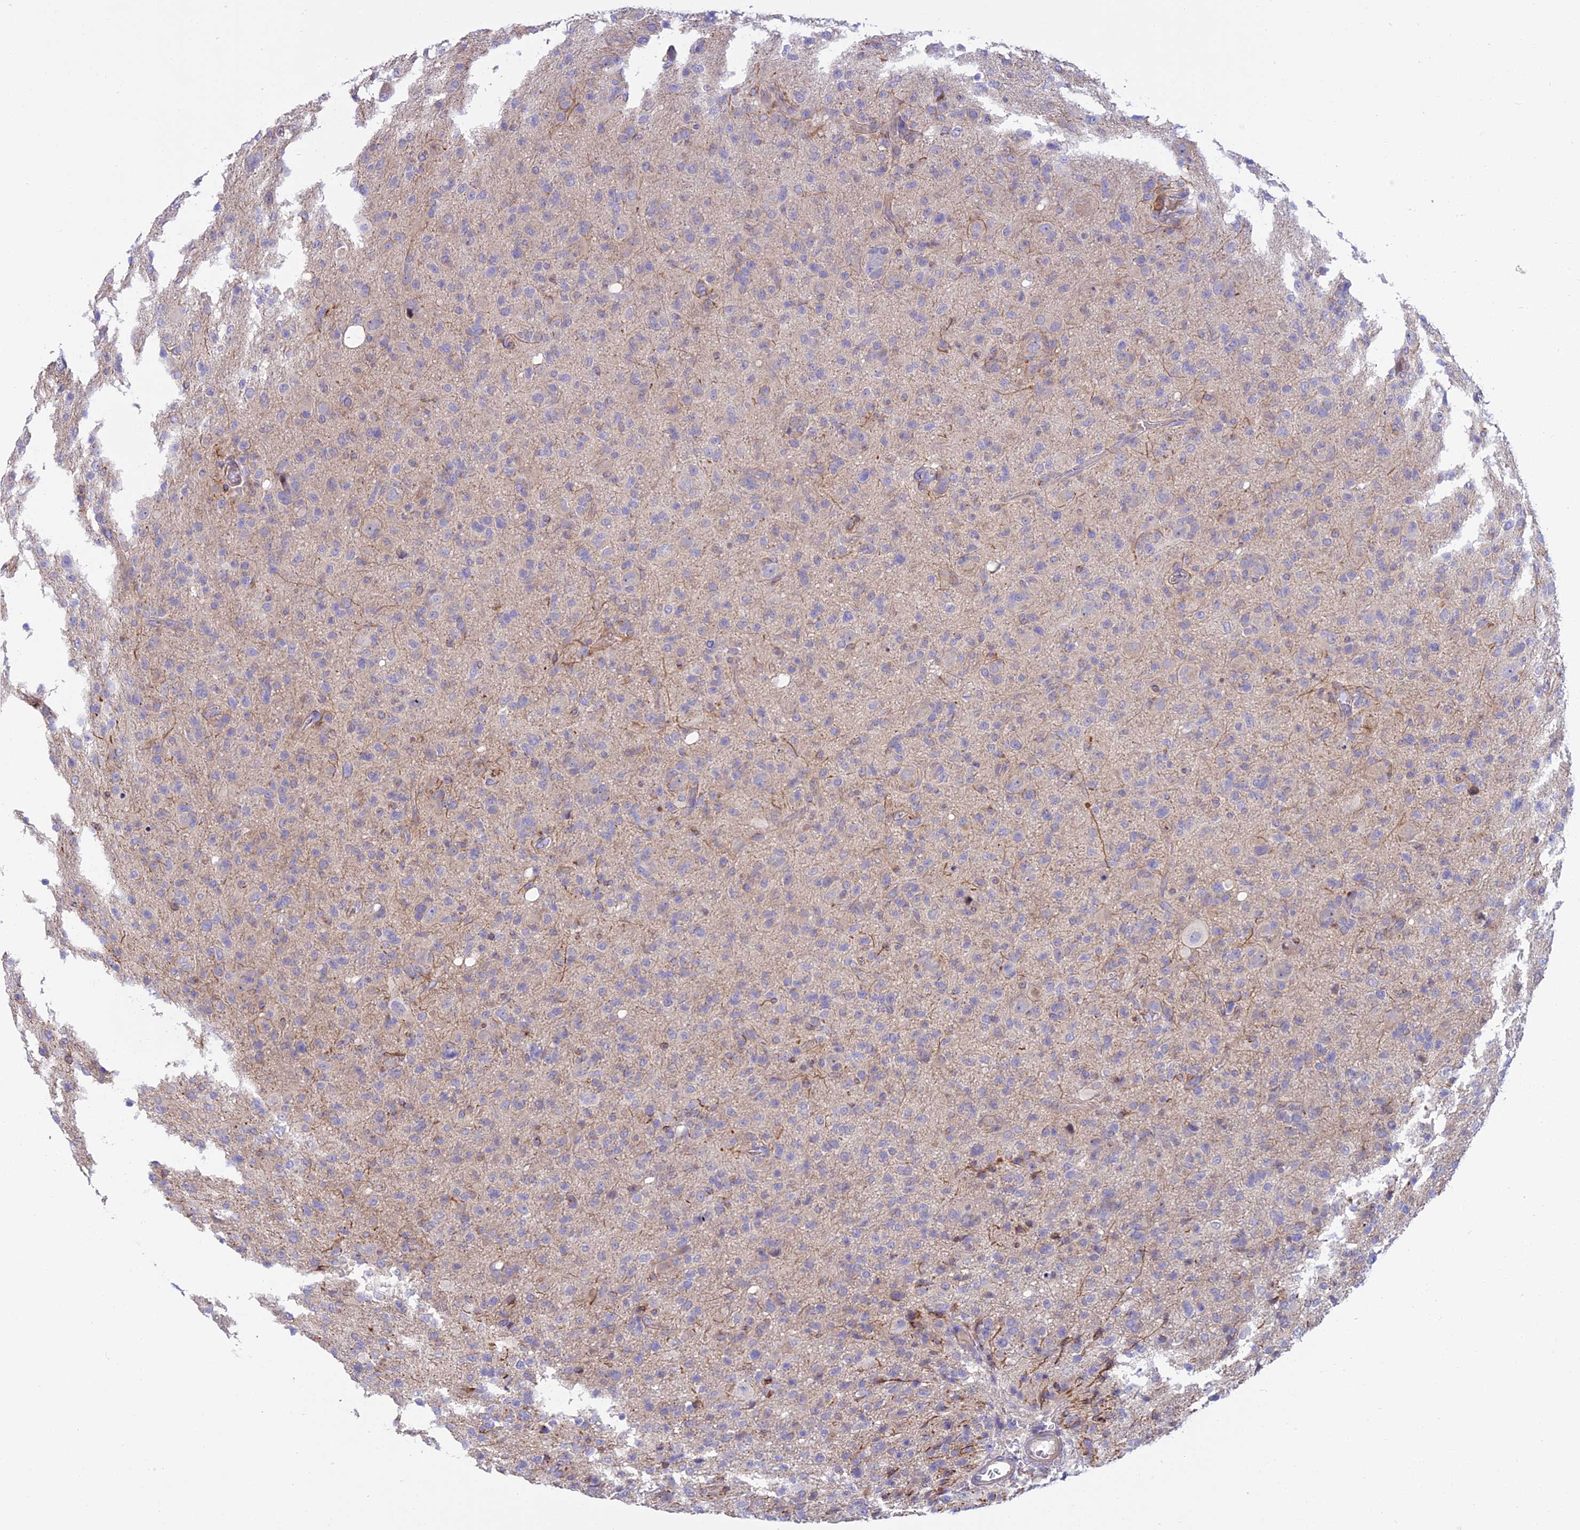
{"staining": {"intensity": "weak", "quantity": "<25%", "location": "cytoplasmic/membranous"}, "tissue": "glioma", "cell_type": "Tumor cells", "image_type": "cancer", "snomed": [{"axis": "morphology", "description": "Glioma, malignant, High grade"}, {"axis": "topography", "description": "Brain"}], "caption": "This is an immunohistochemistry photomicrograph of human malignant high-grade glioma. There is no positivity in tumor cells.", "gene": "DUS2", "patient": {"sex": "female", "age": 57}}